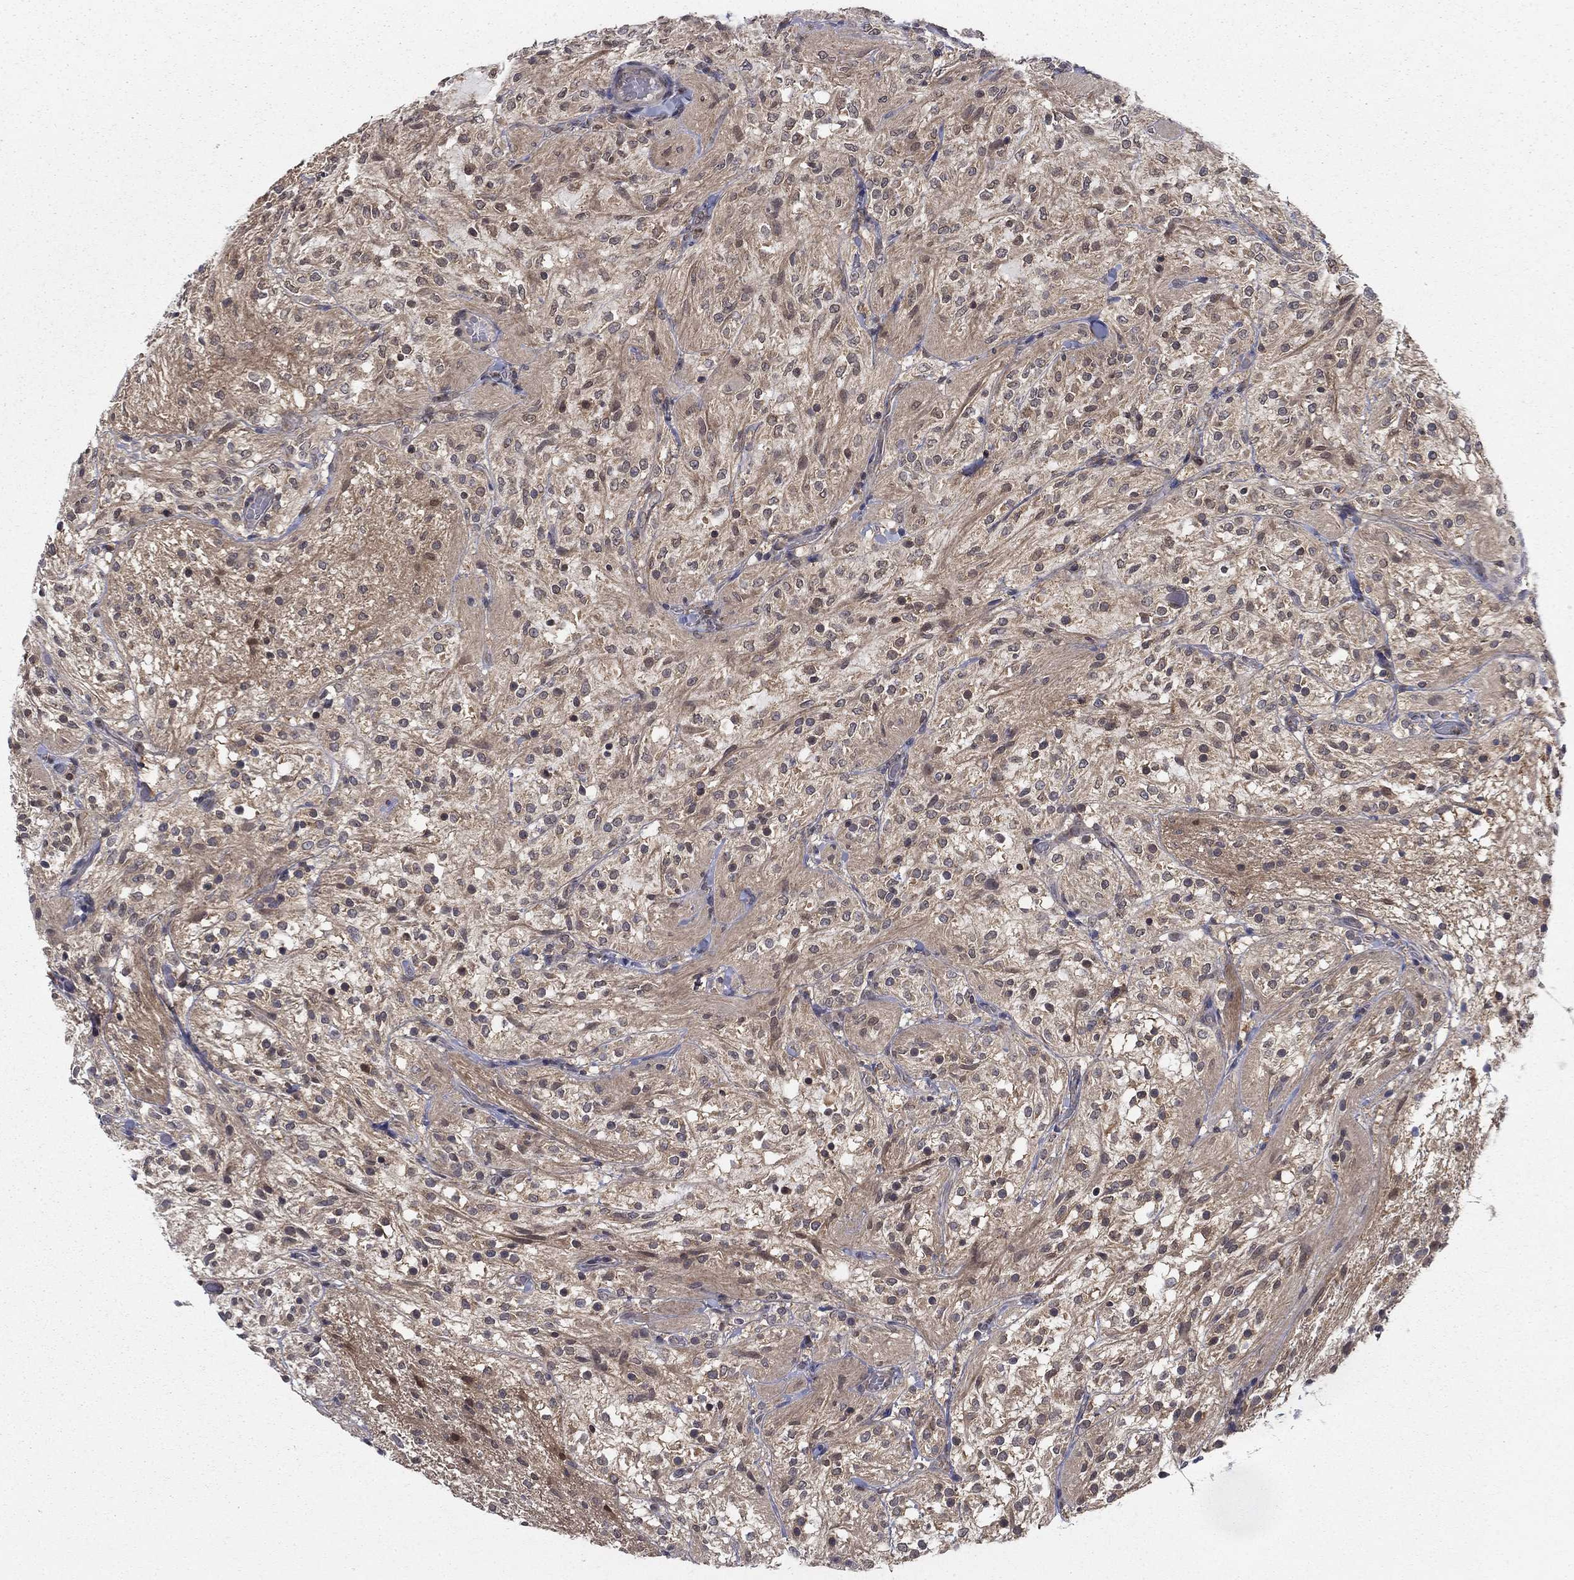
{"staining": {"intensity": "negative", "quantity": "none", "location": "none"}, "tissue": "glioma", "cell_type": "Tumor cells", "image_type": "cancer", "snomed": [{"axis": "morphology", "description": "Glioma, malignant, Low grade"}, {"axis": "topography", "description": "Brain"}], "caption": "This is an immunohistochemistry image of human low-grade glioma (malignant). There is no staining in tumor cells.", "gene": "NIT2", "patient": {"sex": "male", "age": 3}}